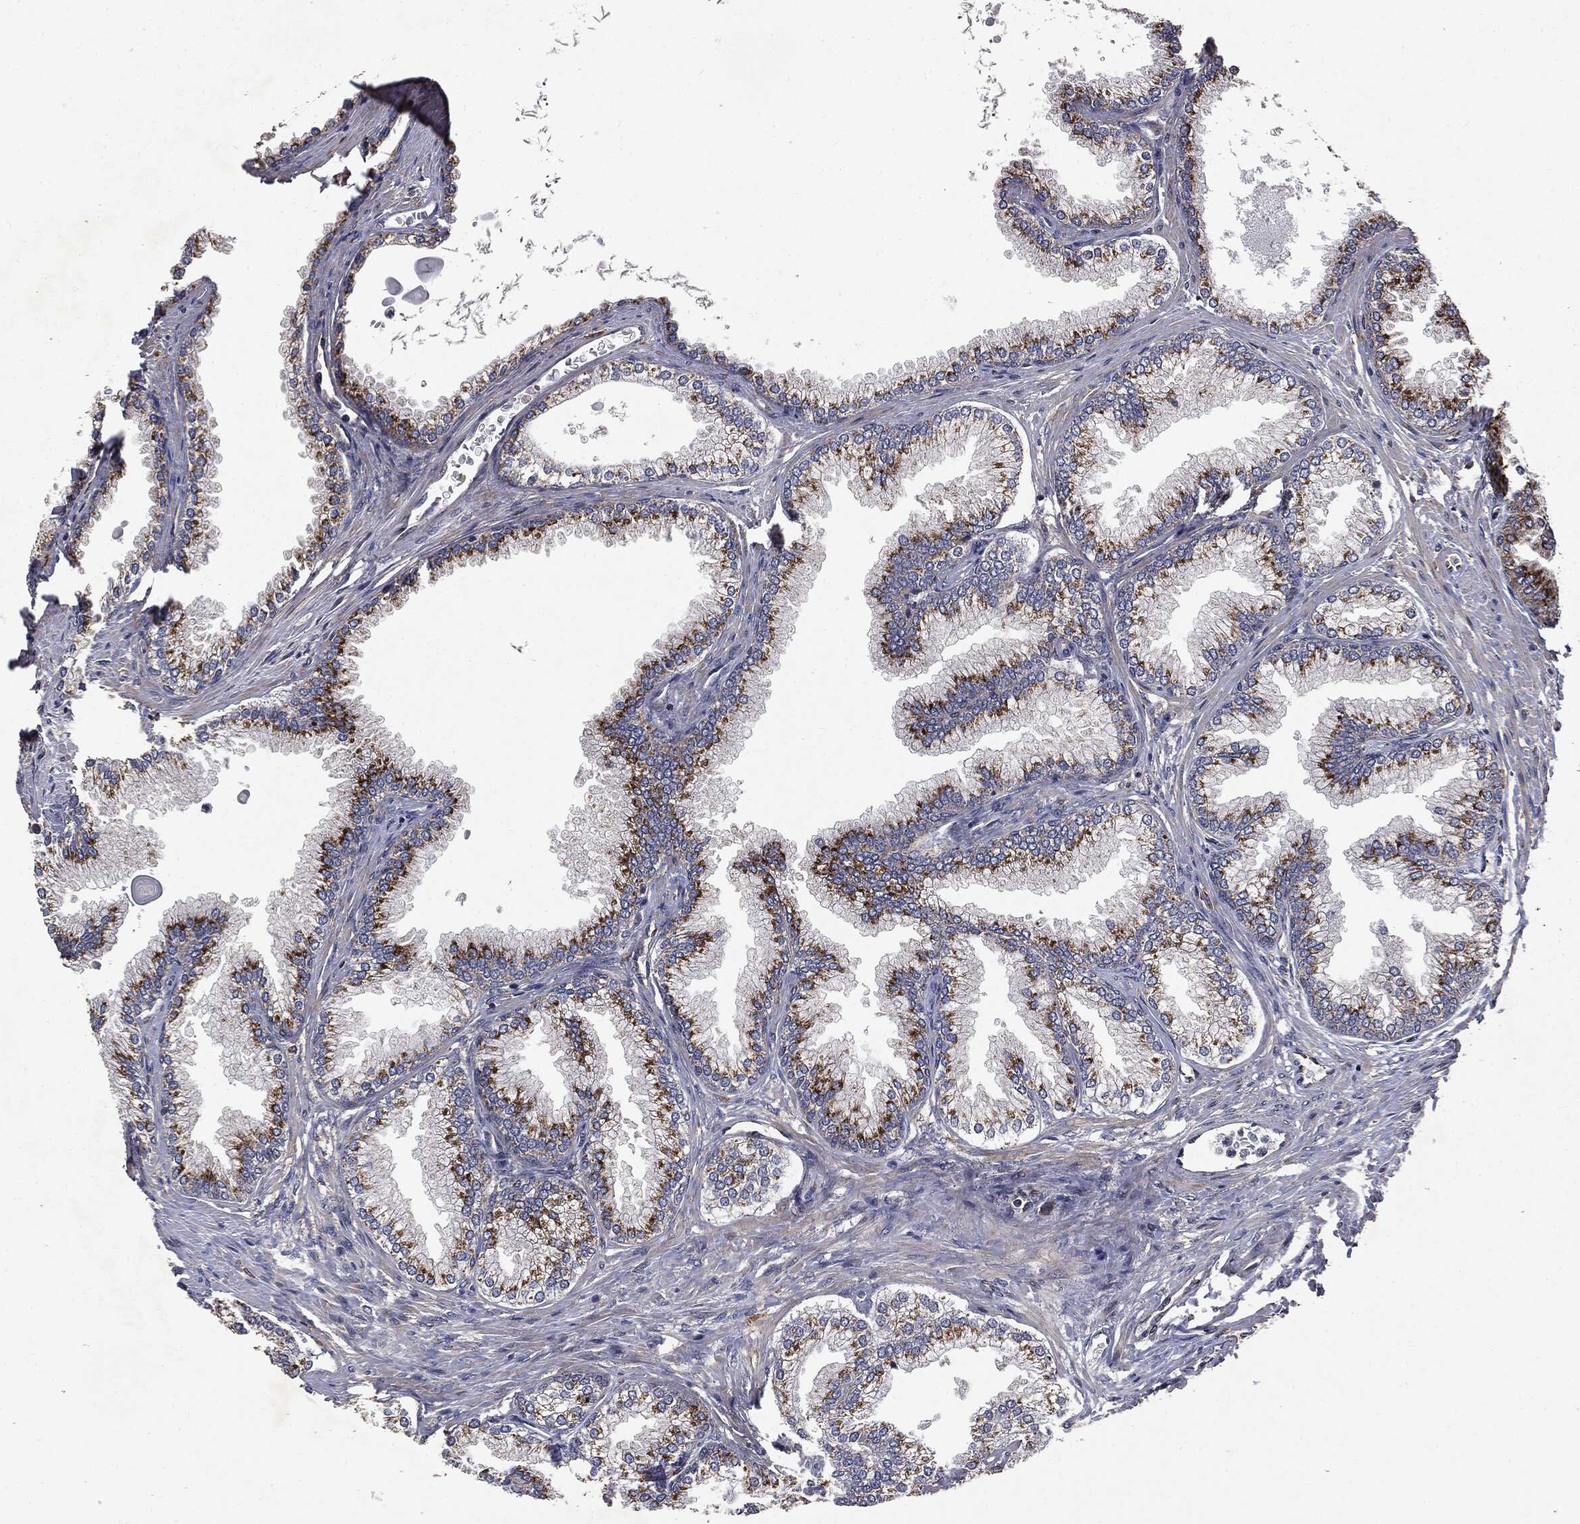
{"staining": {"intensity": "strong", "quantity": ">75%", "location": "cytoplasmic/membranous"}, "tissue": "prostate", "cell_type": "Glandular cells", "image_type": "normal", "snomed": [{"axis": "morphology", "description": "Normal tissue, NOS"}, {"axis": "topography", "description": "Prostate"}], "caption": "High-magnification brightfield microscopy of normal prostate stained with DAB (brown) and counterstained with hematoxylin (blue). glandular cells exhibit strong cytoplasmic/membranous staining is seen in approximately>75% of cells.", "gene": "PLPPR2", "patient": {"sex": "male", "age": 72}}